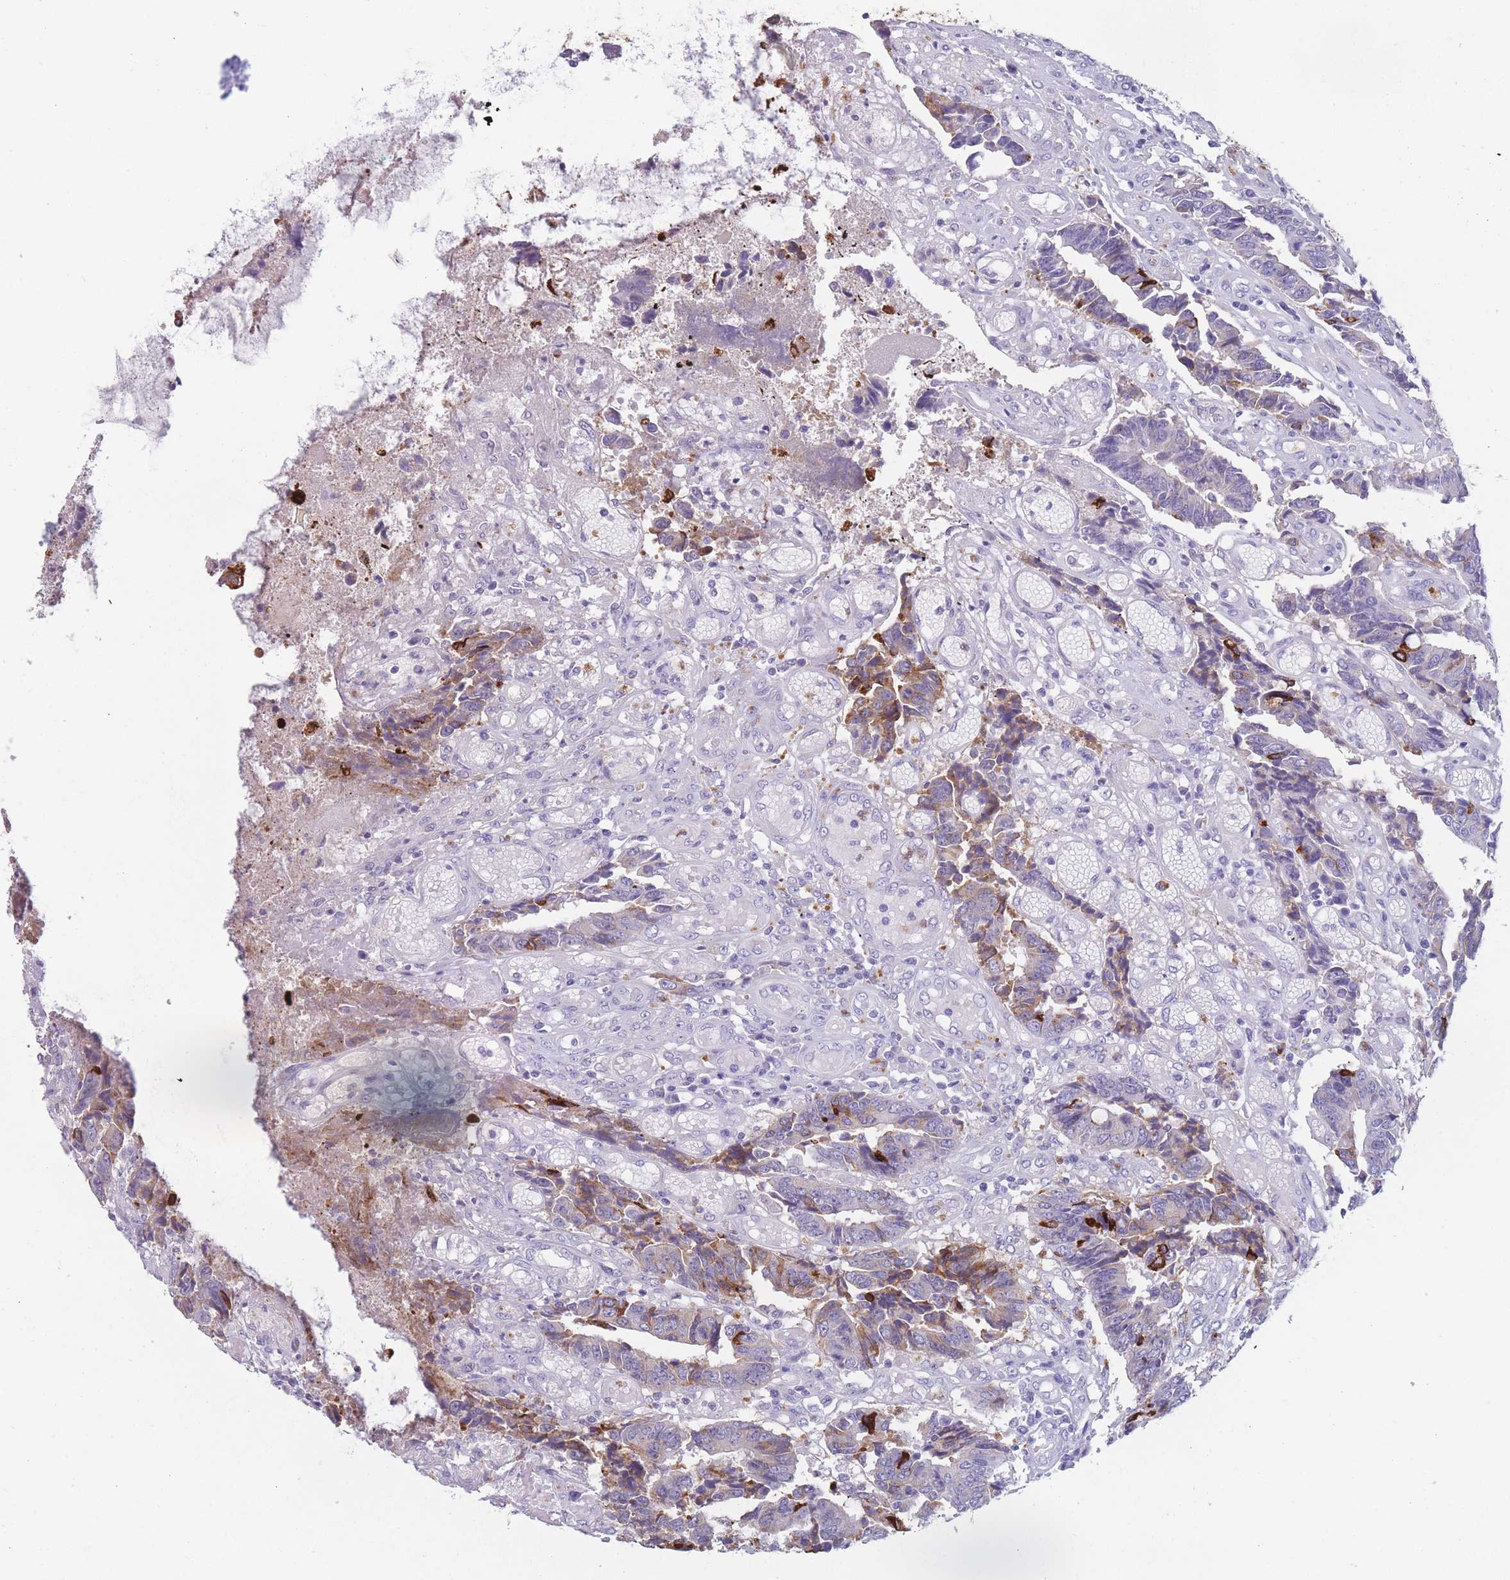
{"staining": {"intensity": "moderate", "quantity": "<25%", "location": "cytoplasmic/membranous"}, "tissue": "colorectal cancer", "cell_type": "Tumor cells", "image_type": "cancer", "snomed": [{"axis": "morphology", "description": "Adenocarcinoma, NOS"}, {"axis": "topography", "description": "Rectum"}], "caption": "This micrograph displays immunohistochemistry (IHC) staining of colorectal adenocarcinoma, with low moderate cytoplasmic/membranous positivity in about <25% of tumor cells.", "gene": "ZNF627", "patient": {"sex": "male", "age": 84}}